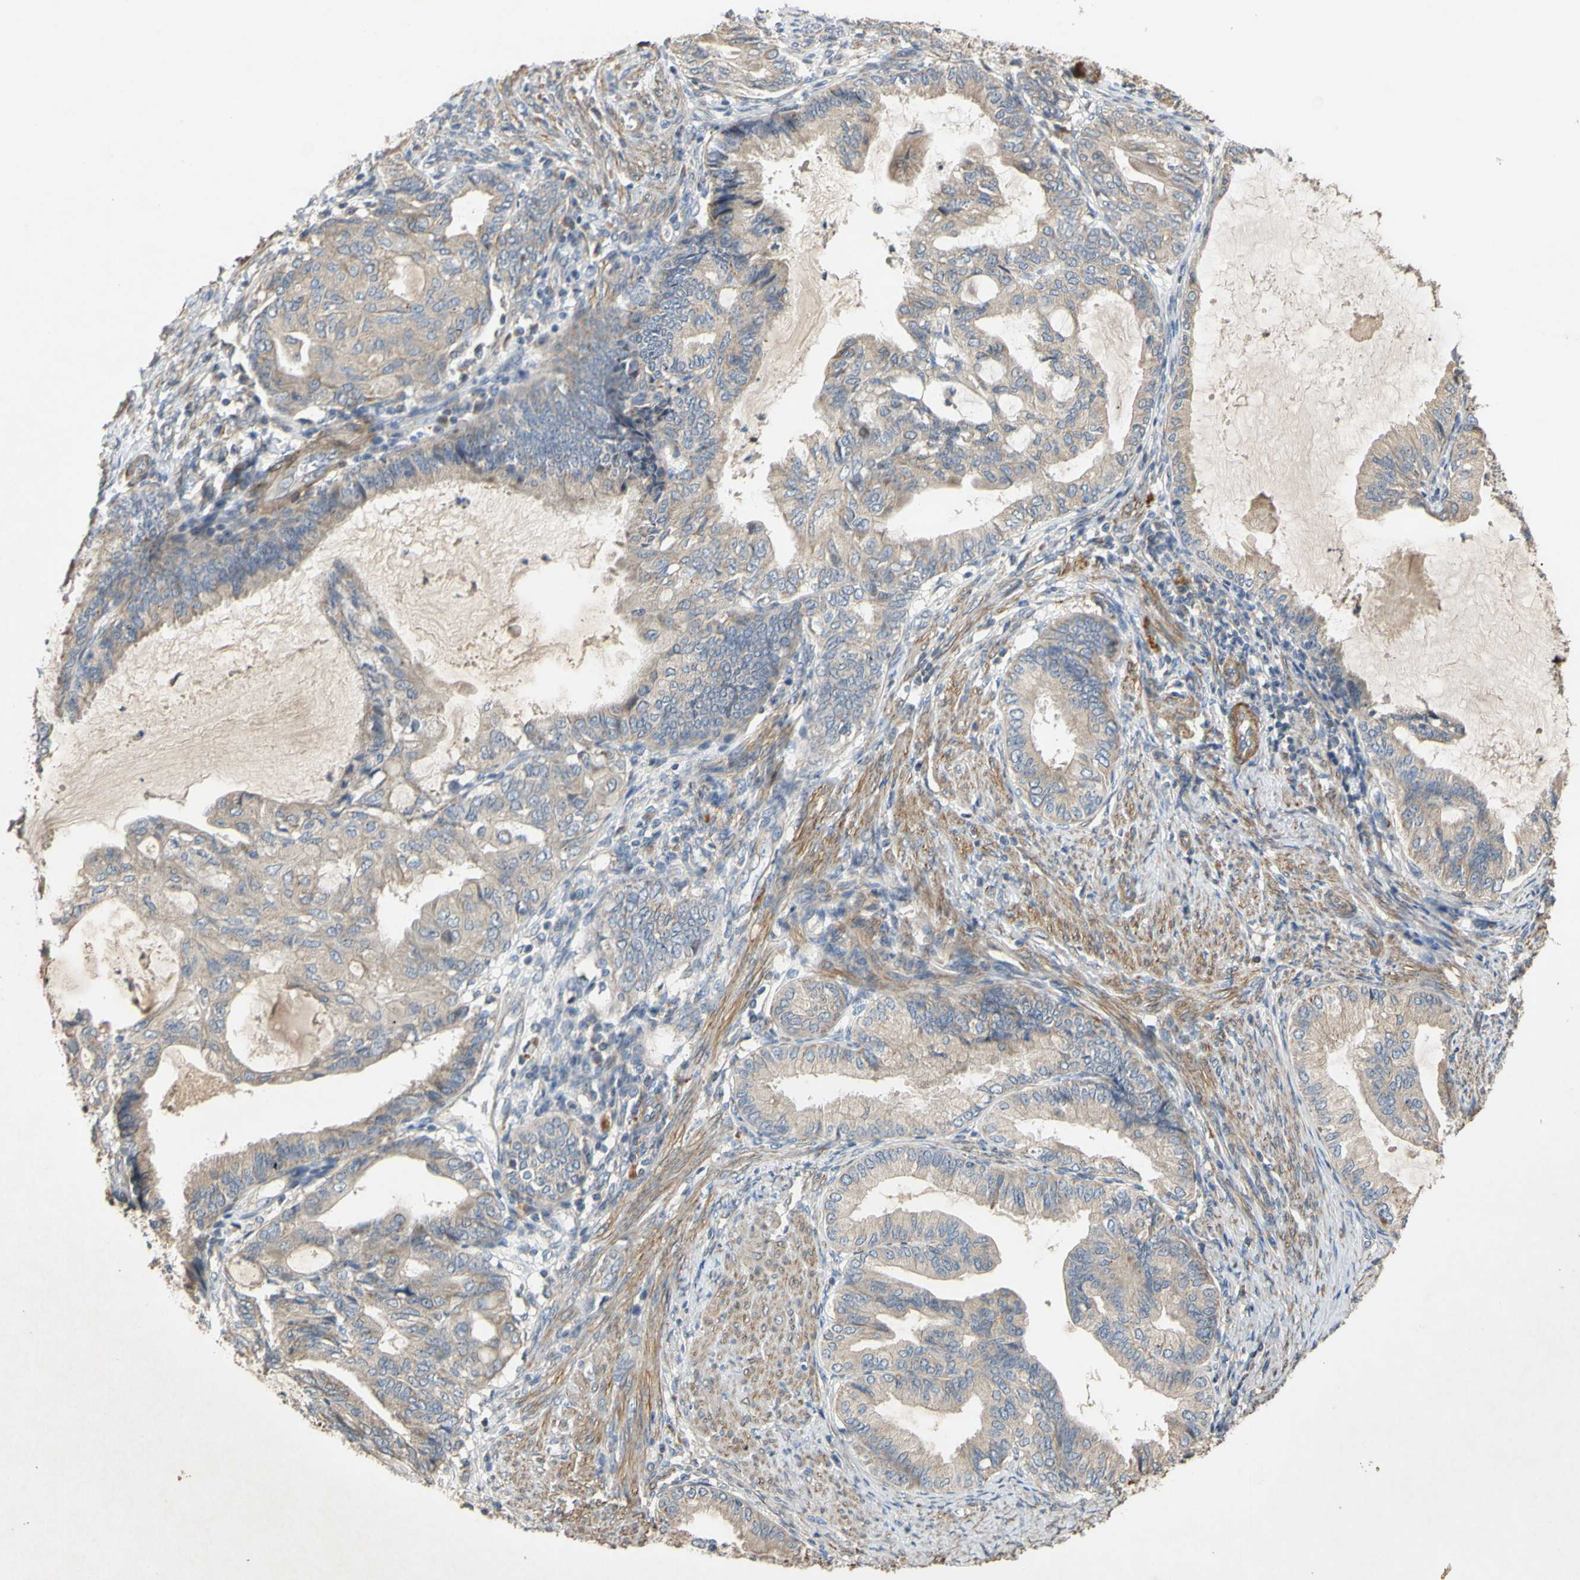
{"staining": {"intensity": "weak", "quantity": ">75%", "location": "cytoplasmic/membranous"}, "tissue": "endometrial cancer", "cell_type": "Tumor cells", "image_type": "cancer", "snomed": [{"axis": "morphology", "description": "Adenocarcinoma, NOS"}, {"axis": "topography", "description": "Endometrium"}], "caption": "Immunohistochemistry (IHC) photomicrograph of neoplastic tissue: human adenocarcinoma (endometrial) stained using immunohistochemistry shows low levels of weak protein expression localized specifically in the cytoplasmic/membranous of tumor cells, appearing as a cytoplasmic/membranous brown color.", "gene": "PARD6A", "patient": {"sex": "female", "age": 86}}